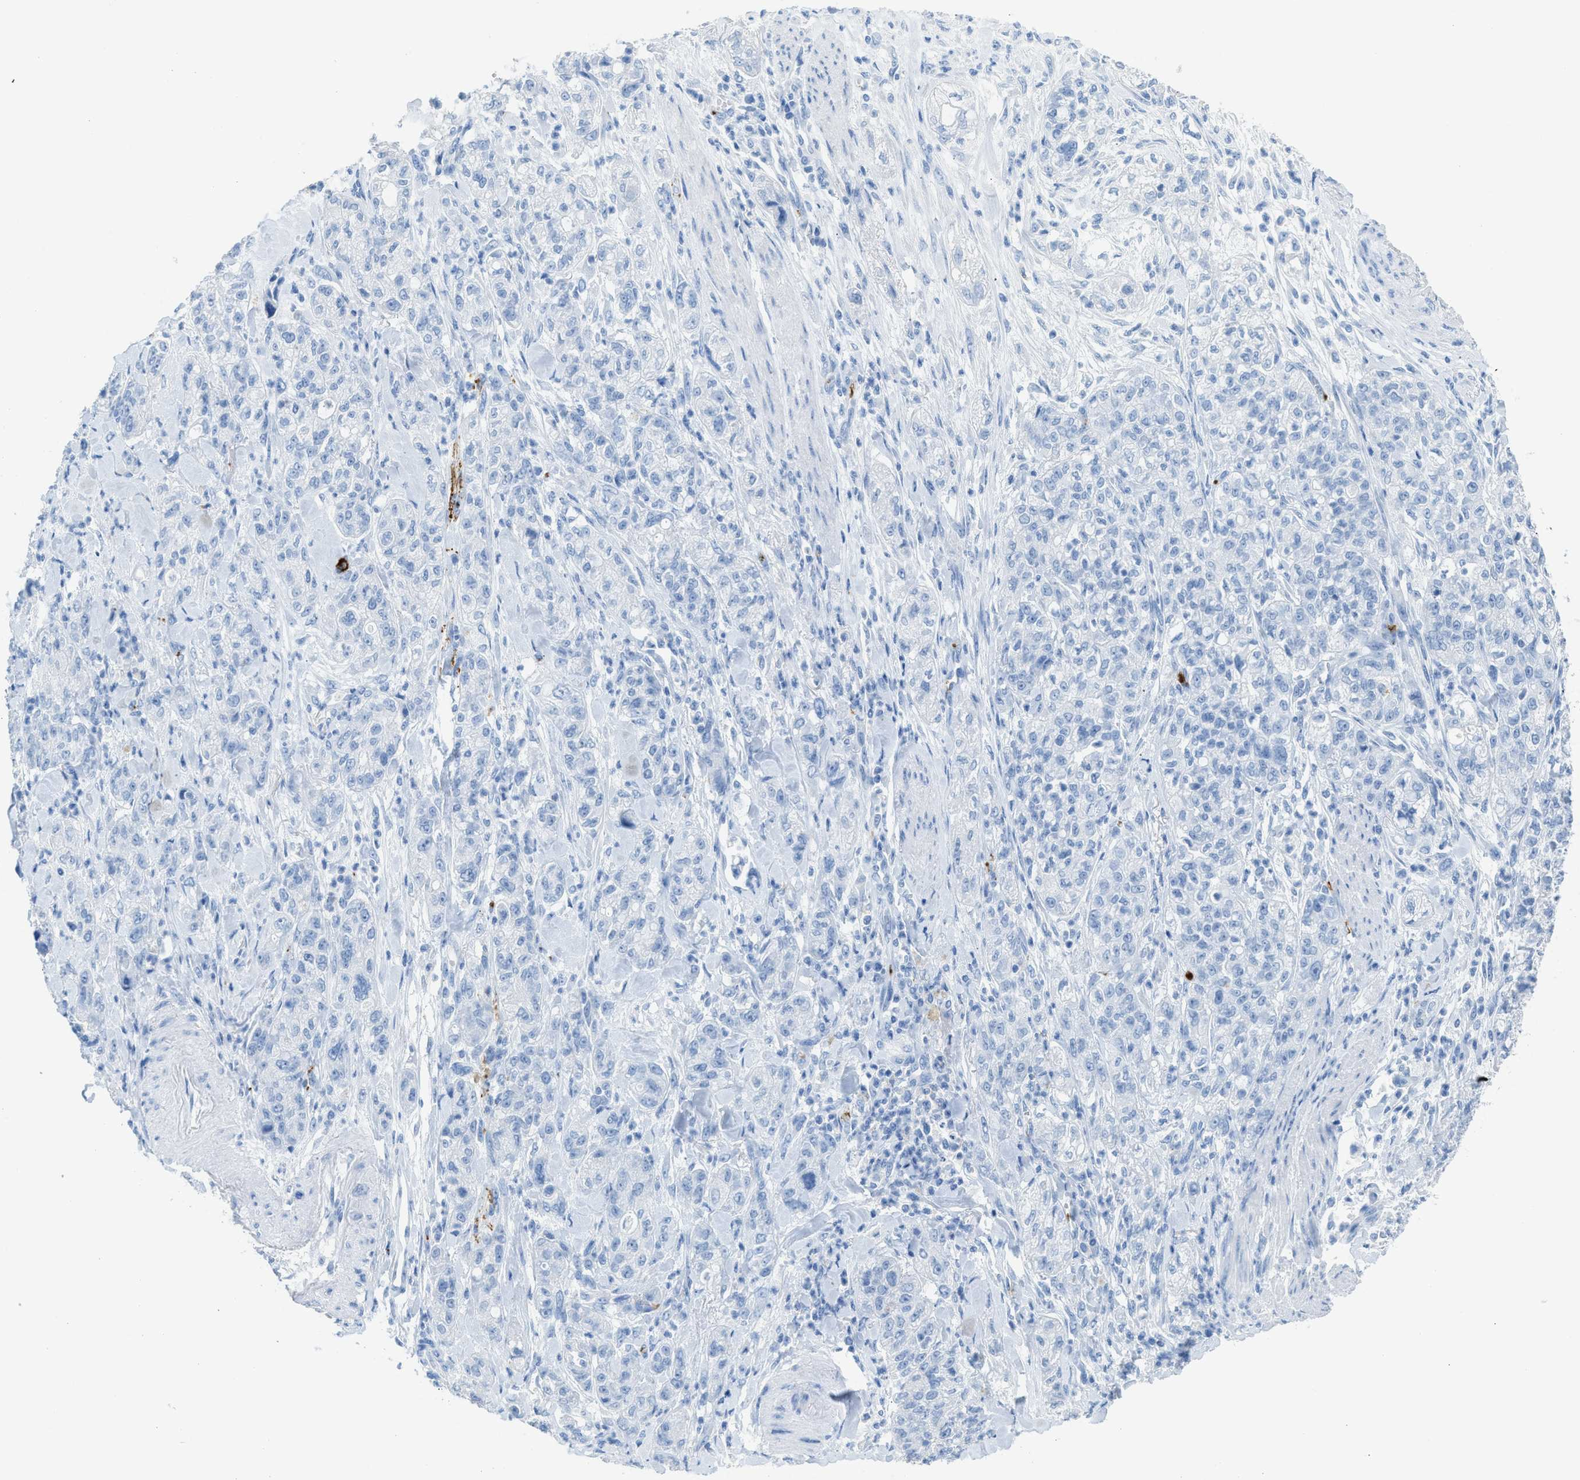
{"staining": {"intensity": "negative", "quantity": "none", "location": "none"}, "tissue": "pancreatic cancer", "cell_type": "Tumor cells", "image_type": "cancer", "snomed": [{"axis": "morphology", "description": "Adenocarcinoma, NOS"}, {"axis": "topography", "description": "Pancreas"}], "caption": "Pancreatic cancer was stained to show a protein in brown. There is no significant staining in tumor cells.", "gene": "FAIM2", "patient": {"sex": "female", "age": 78}}